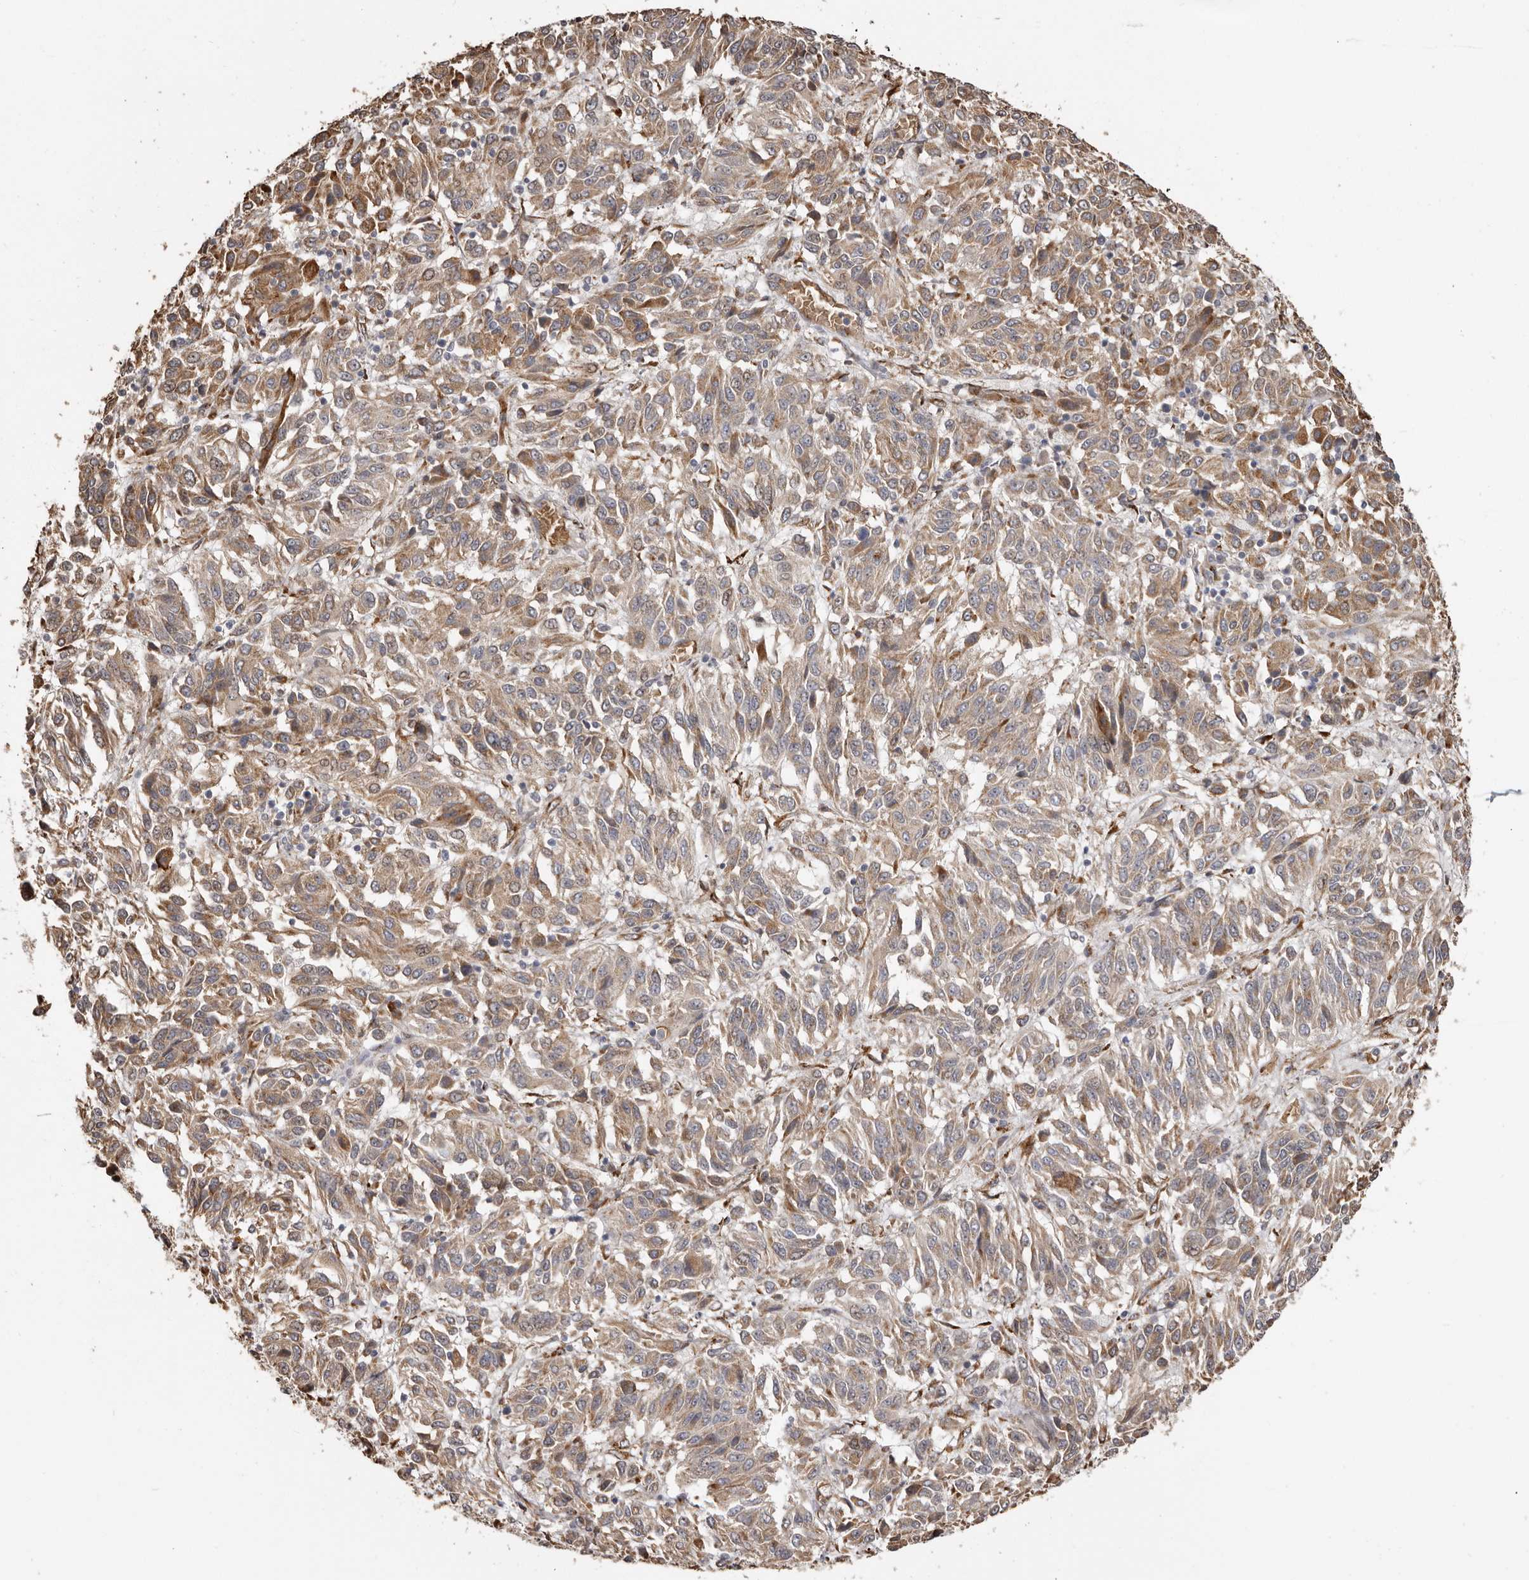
{"staining": {"intensity": "weak", "quantity": ">75%", "location": "cytoplasmic/membranous"}, "tissue": "melanoma", "cell_type": "Tumor cells", "image_type": "cancer", "snomed": [{"axis": "morphology", "description": "Malignant melanoma, Metastatic site"}, {"axis": "topography", "description": "Lung"}], "caption": "Tumor cells exhibit low levels of weak cytoplasmic/membranous staining in approximately >75% of cells in human malignant melanoma (metastatic site).", "gene": "ENTREP1", "patient": {"sex": "male", "age": 64}}